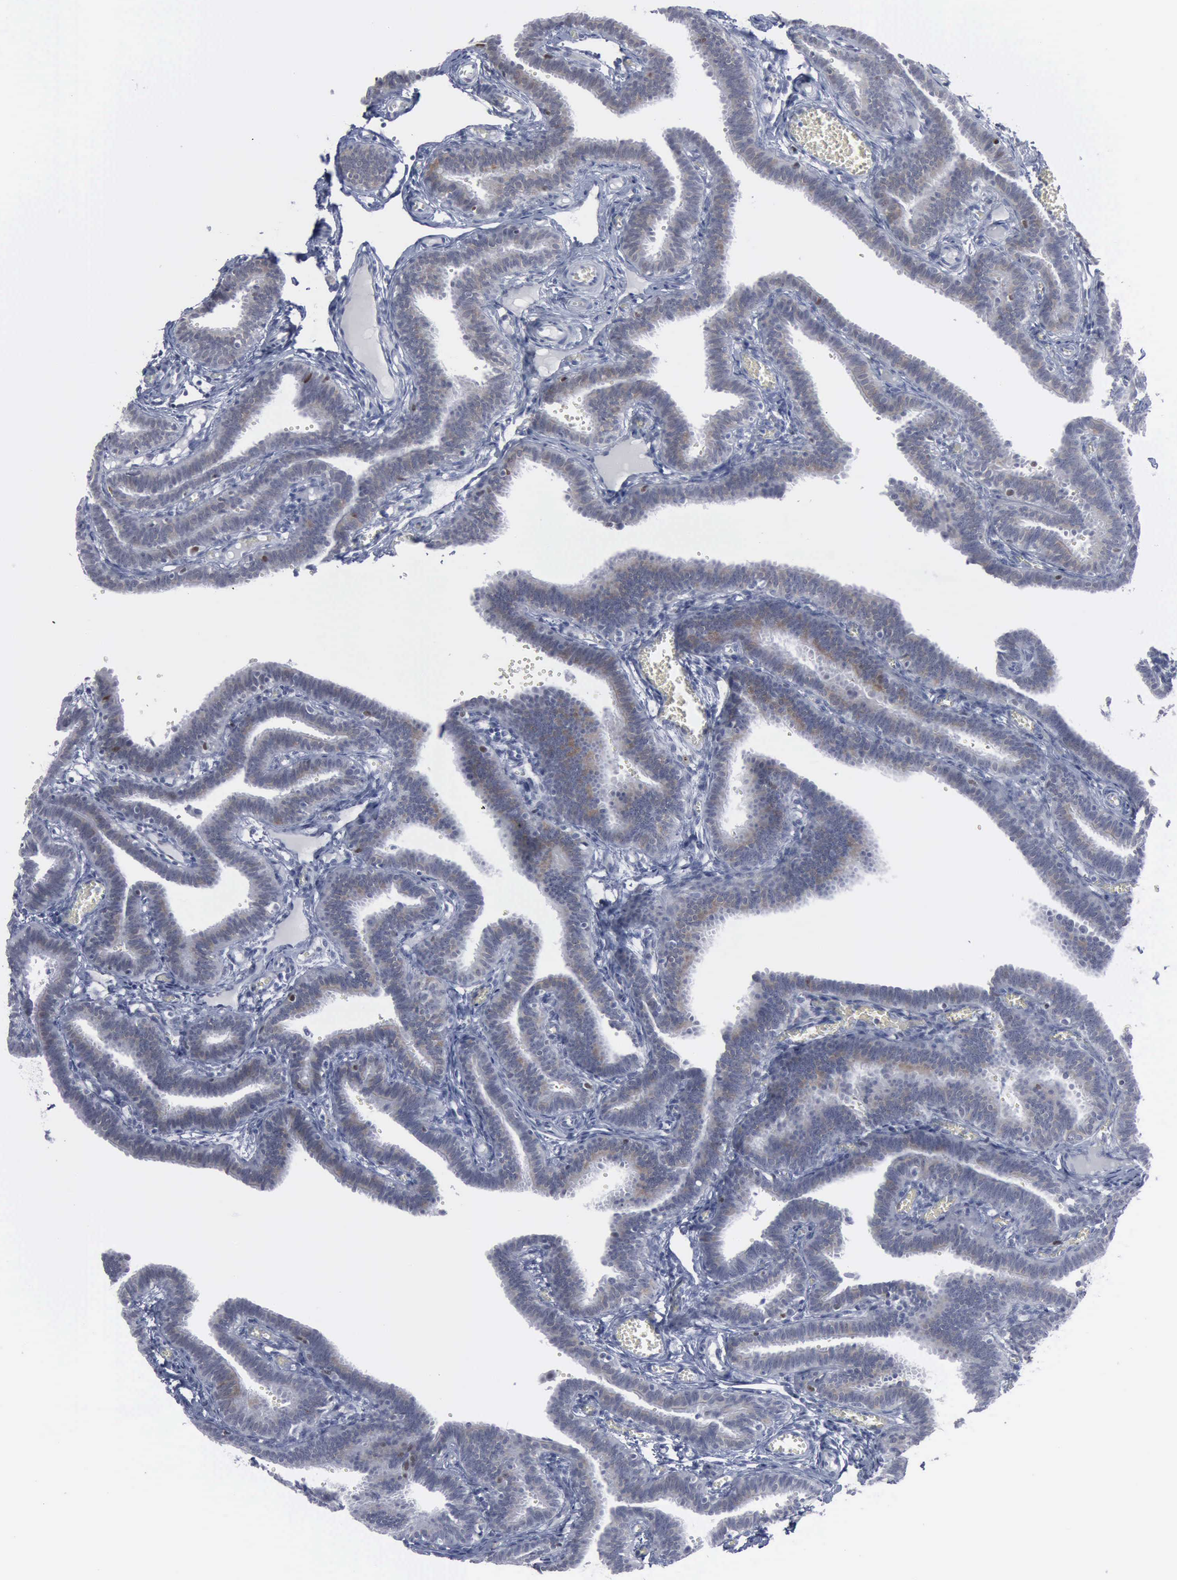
{"staining": {"intensity": "strong", "quantity": "<25%", "location": "cytoplasmic/membranous,nuclear"}, "tissue": "fallopian tube", "cell_type": "Glandular cells", "image_type": "normal", "snomed": [{"axis": "morphology", "description": "Normal tissue, NOS"}, {"axis": "topography", "description": "Fallopian tube"}], "caption": "The image demonstrates staining of normal fallopian tube, revealing strong cytoplasmic/membranous,nuclear protein staining (brown color) within glandular cells.", "gene": "MCM5", "patient": {"sex": "female", "age": 29}}